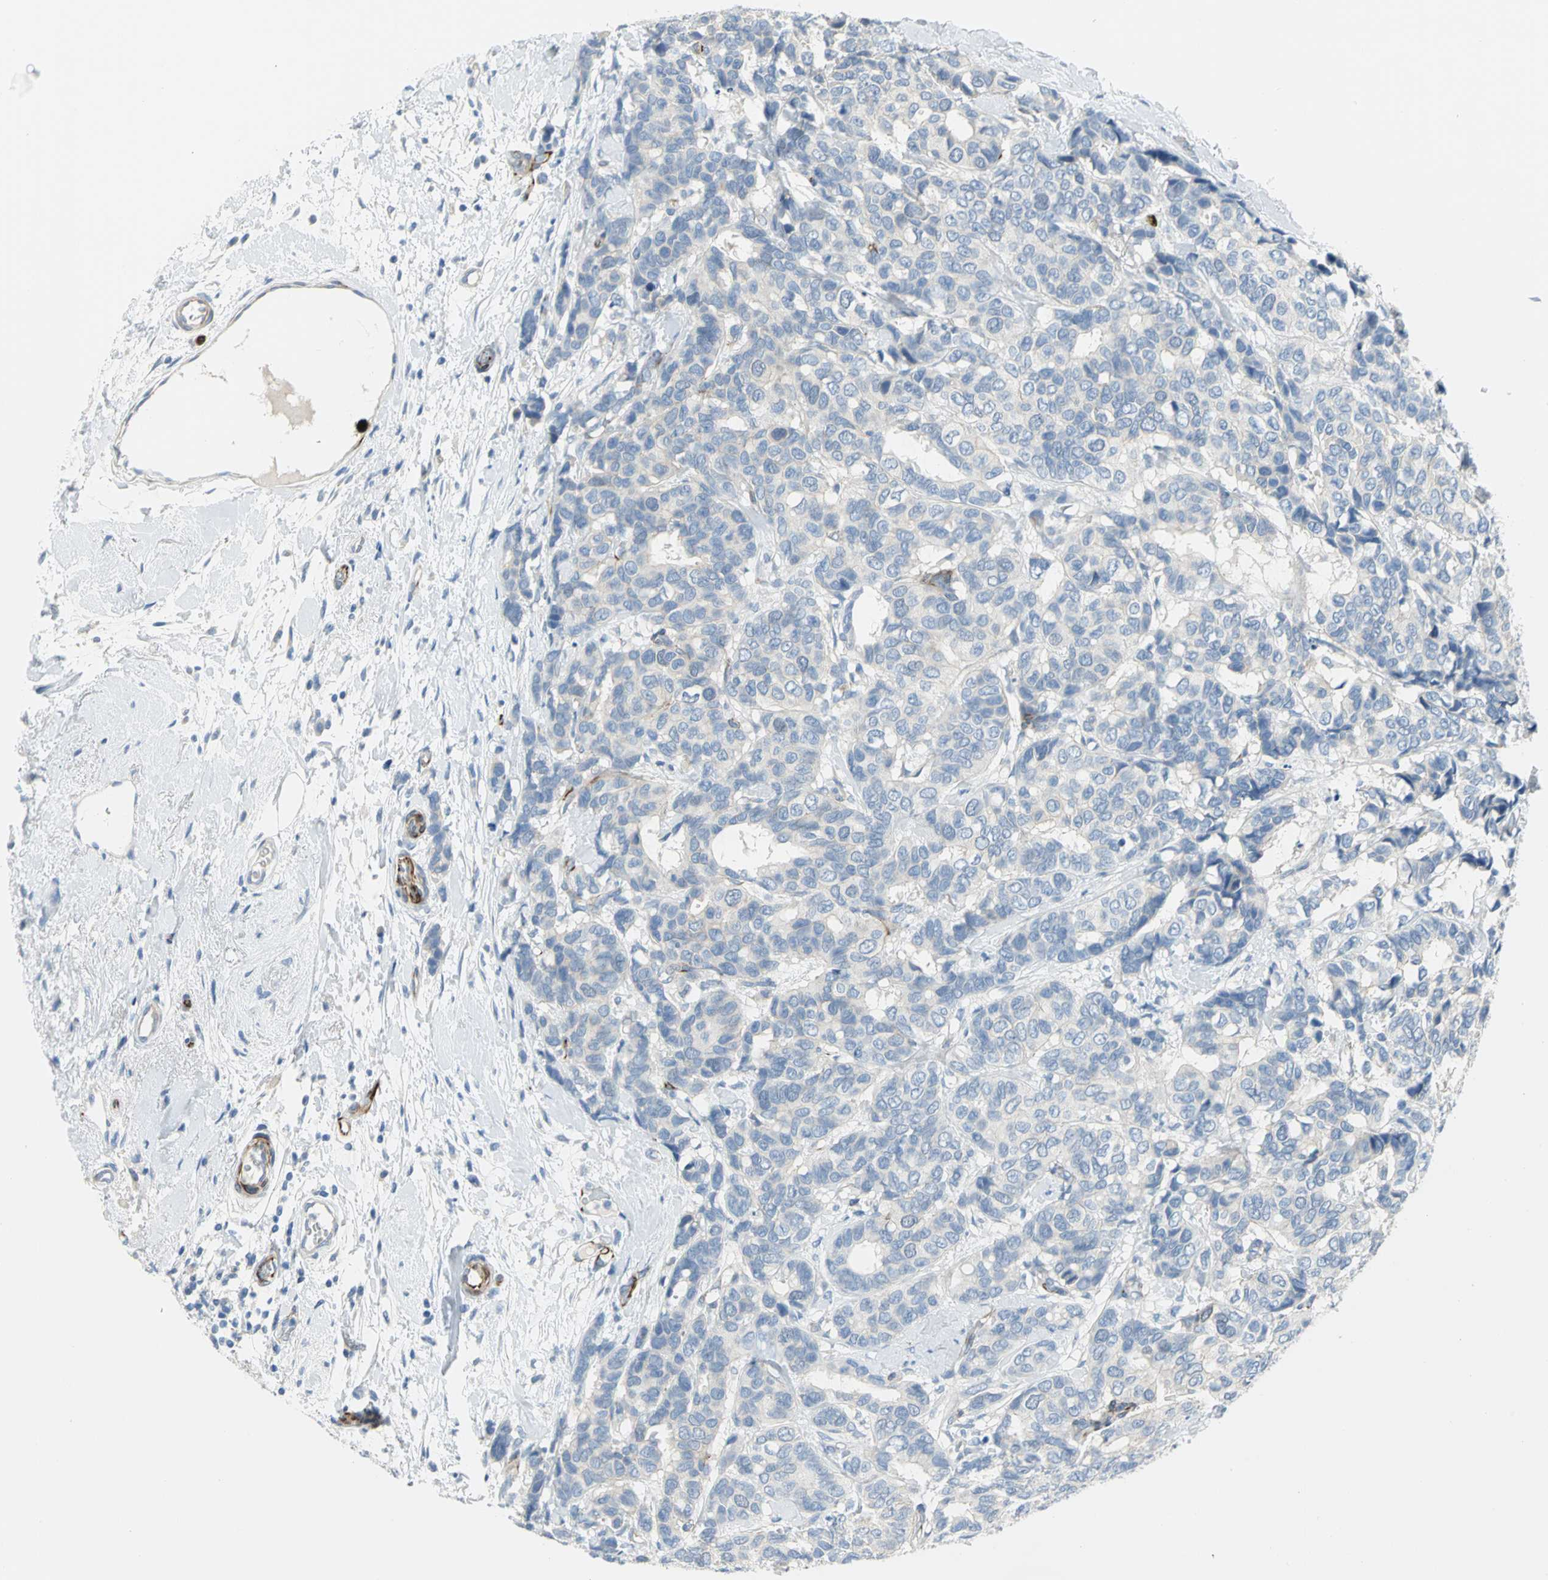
{"staining": {"intensity": "negative", "quantity": "none", "location": "none"}, "tissue": "breast cancer", "cell_type": "Tumor cells", "image_type": "cancer", "snomed": [{"axis": "morphology", "description": "Duct carcinoma"}, {"axis": "topography", "description": "Breast"}], "caption": "Histopathology image shows no protein staining in tumor cells of breast cancer (invasive ductal carcinoma) tissue.", "gene": "ALOX15", "patient": {"sex": "female", "age": 87}}